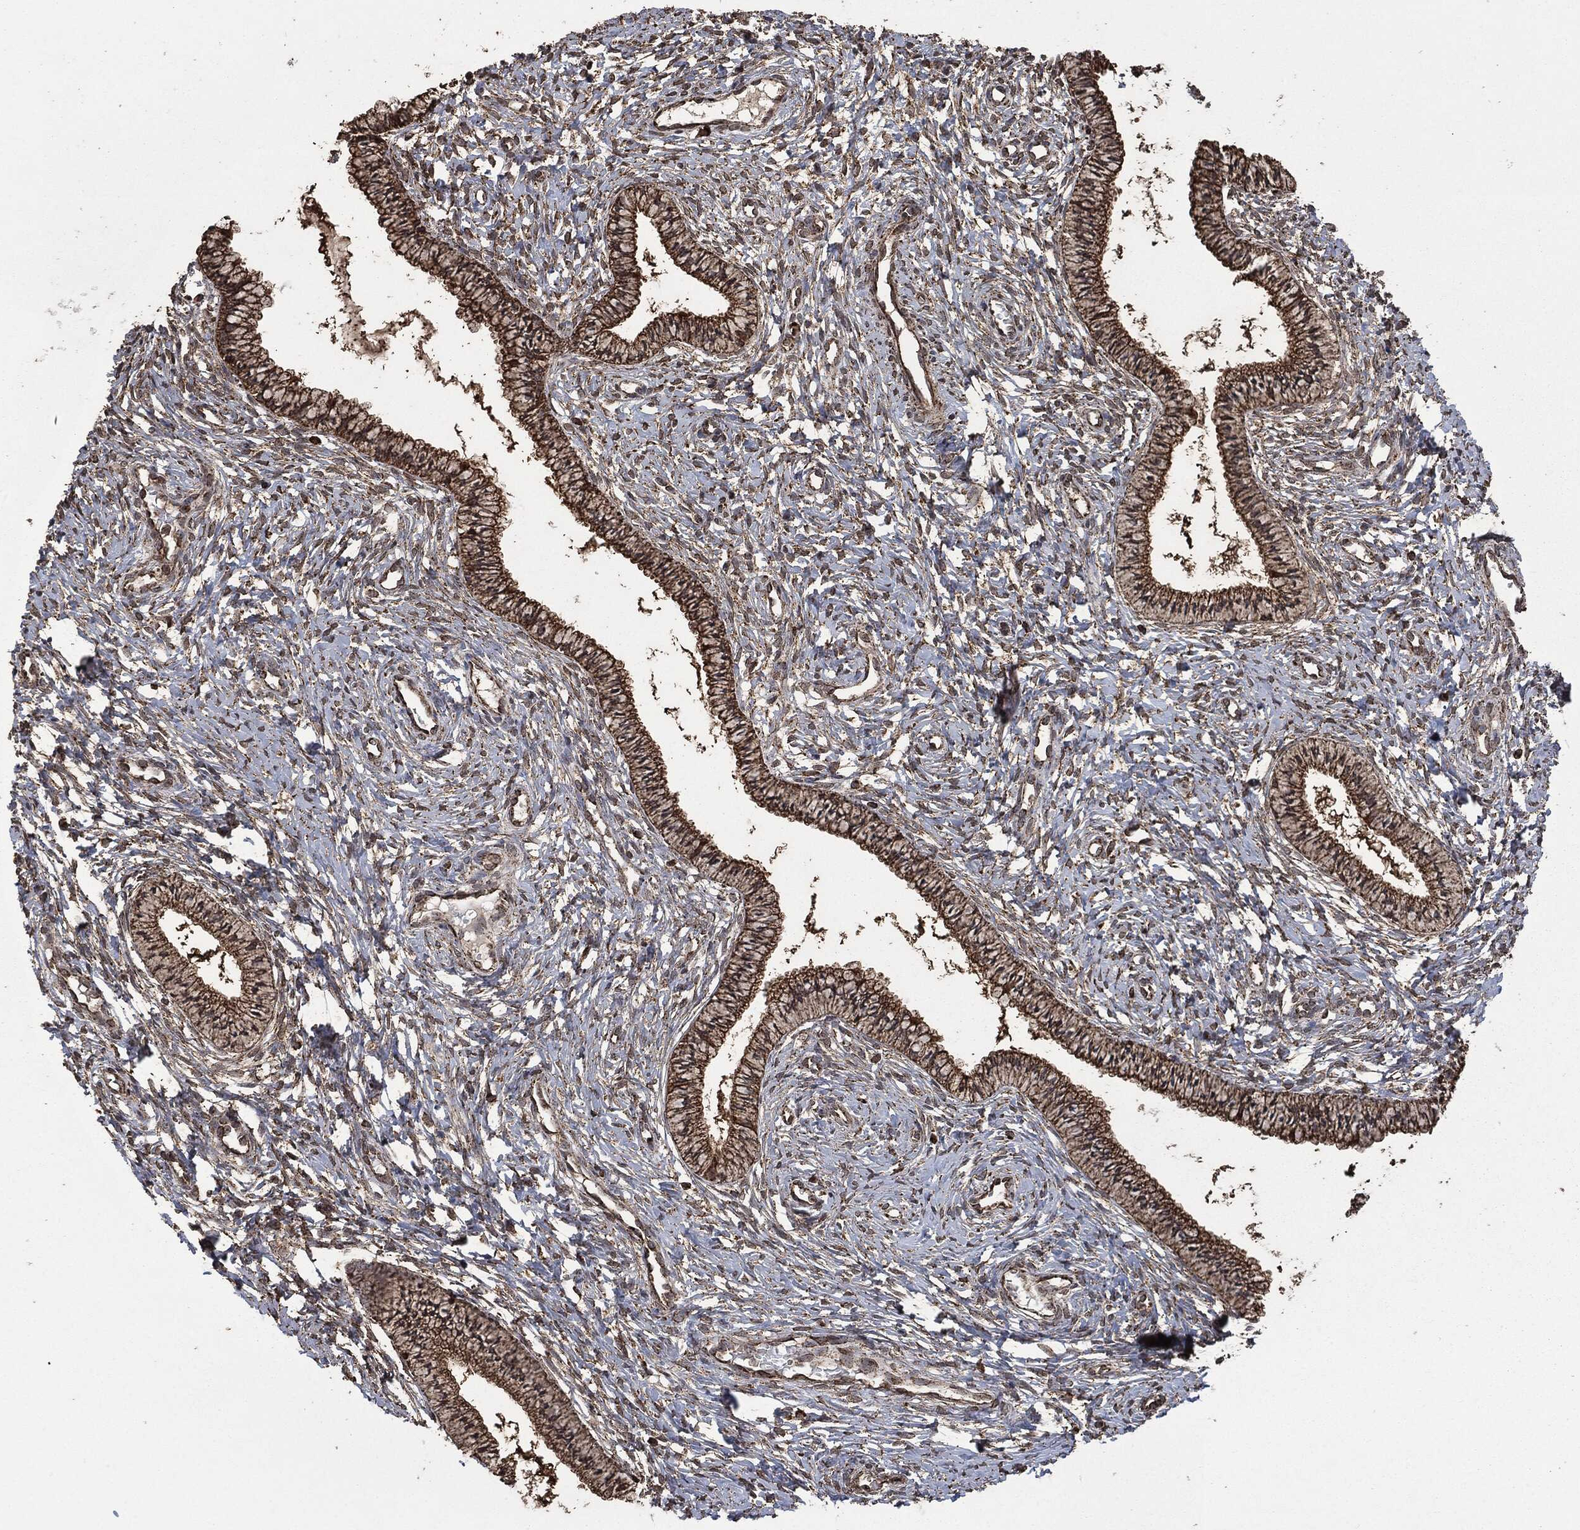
{"staining": {"intensity": "strong", "quantity": ">75%", "location": "cytoplasmic/membranous"}, "tissue": "cervix", "cell_type": "Glandular cells", "image_type": "normal", "snomed": [{"axis": "morphology", "description": "Normal tissue, NOS"}, {"axis": "topography", "description": "Cervix"}], "caption": "DAB immunohistochemical staining of normal cervix exhibits strong cytoplasmic/membranous protein positivity in approximately >75% of glandular cells.", "gene": "LIG3", "patient": {"sex": "female", "age": 39}}